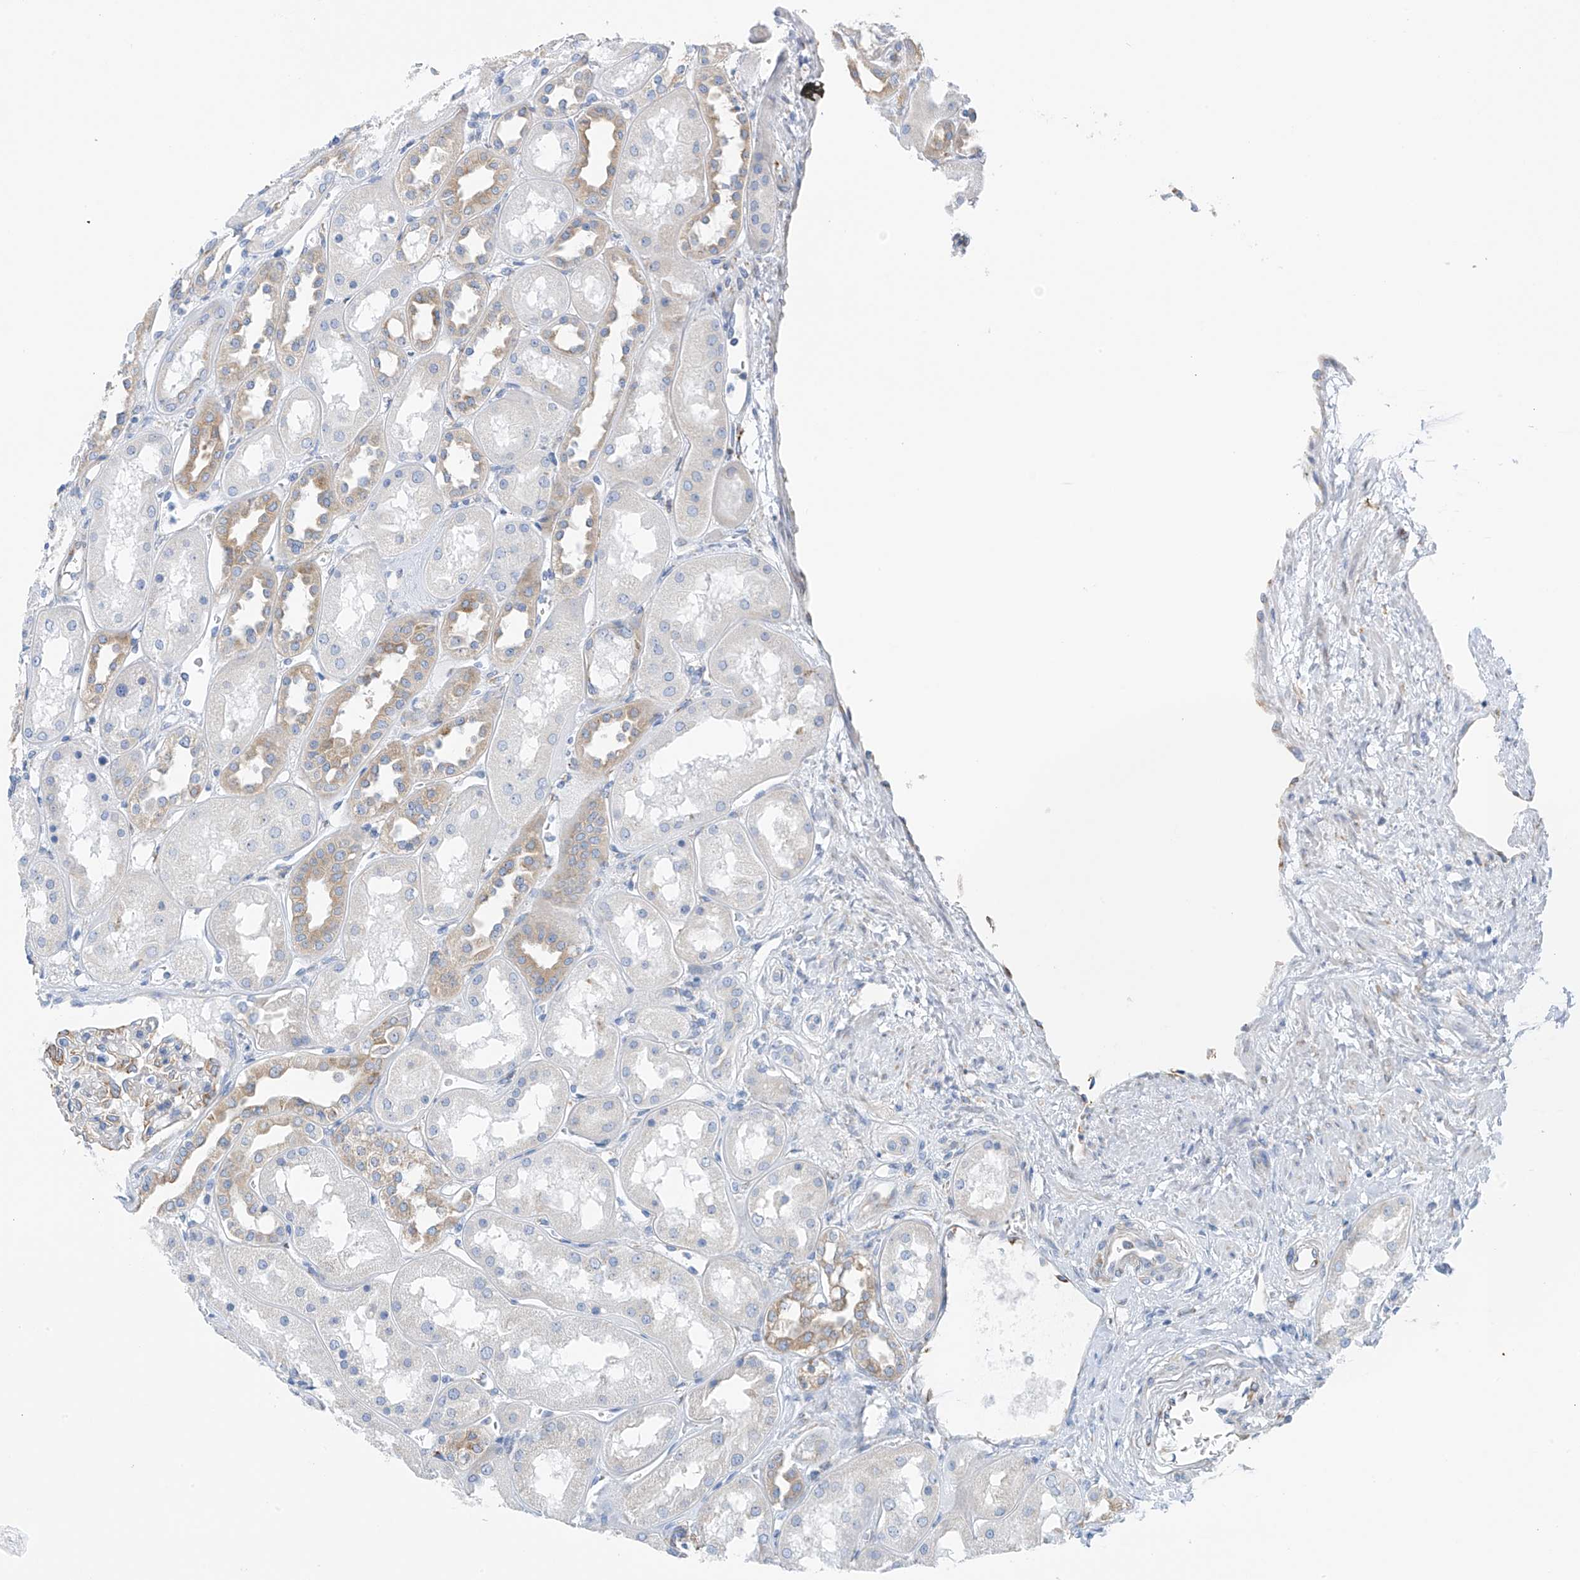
{"staining": {"intensity": "negative", "quantity": "none", "location": "none"}, "tissue": "kidney", "cell_type": "Cells in glomeruli", "image_type": "normal", "snomed": [{"axis": "morphology", "description": "Normal tissue, NOS"}, {"axis": "topography", "description": "Kidney"}], "caption": "Immunohistochemical staining of benign human kidney exhibits no significant positivity in cells in glomeruli. Nuclei are stained in blue.", "gene": "RCN2", "patient": {"sex": "male", "age": 70}}